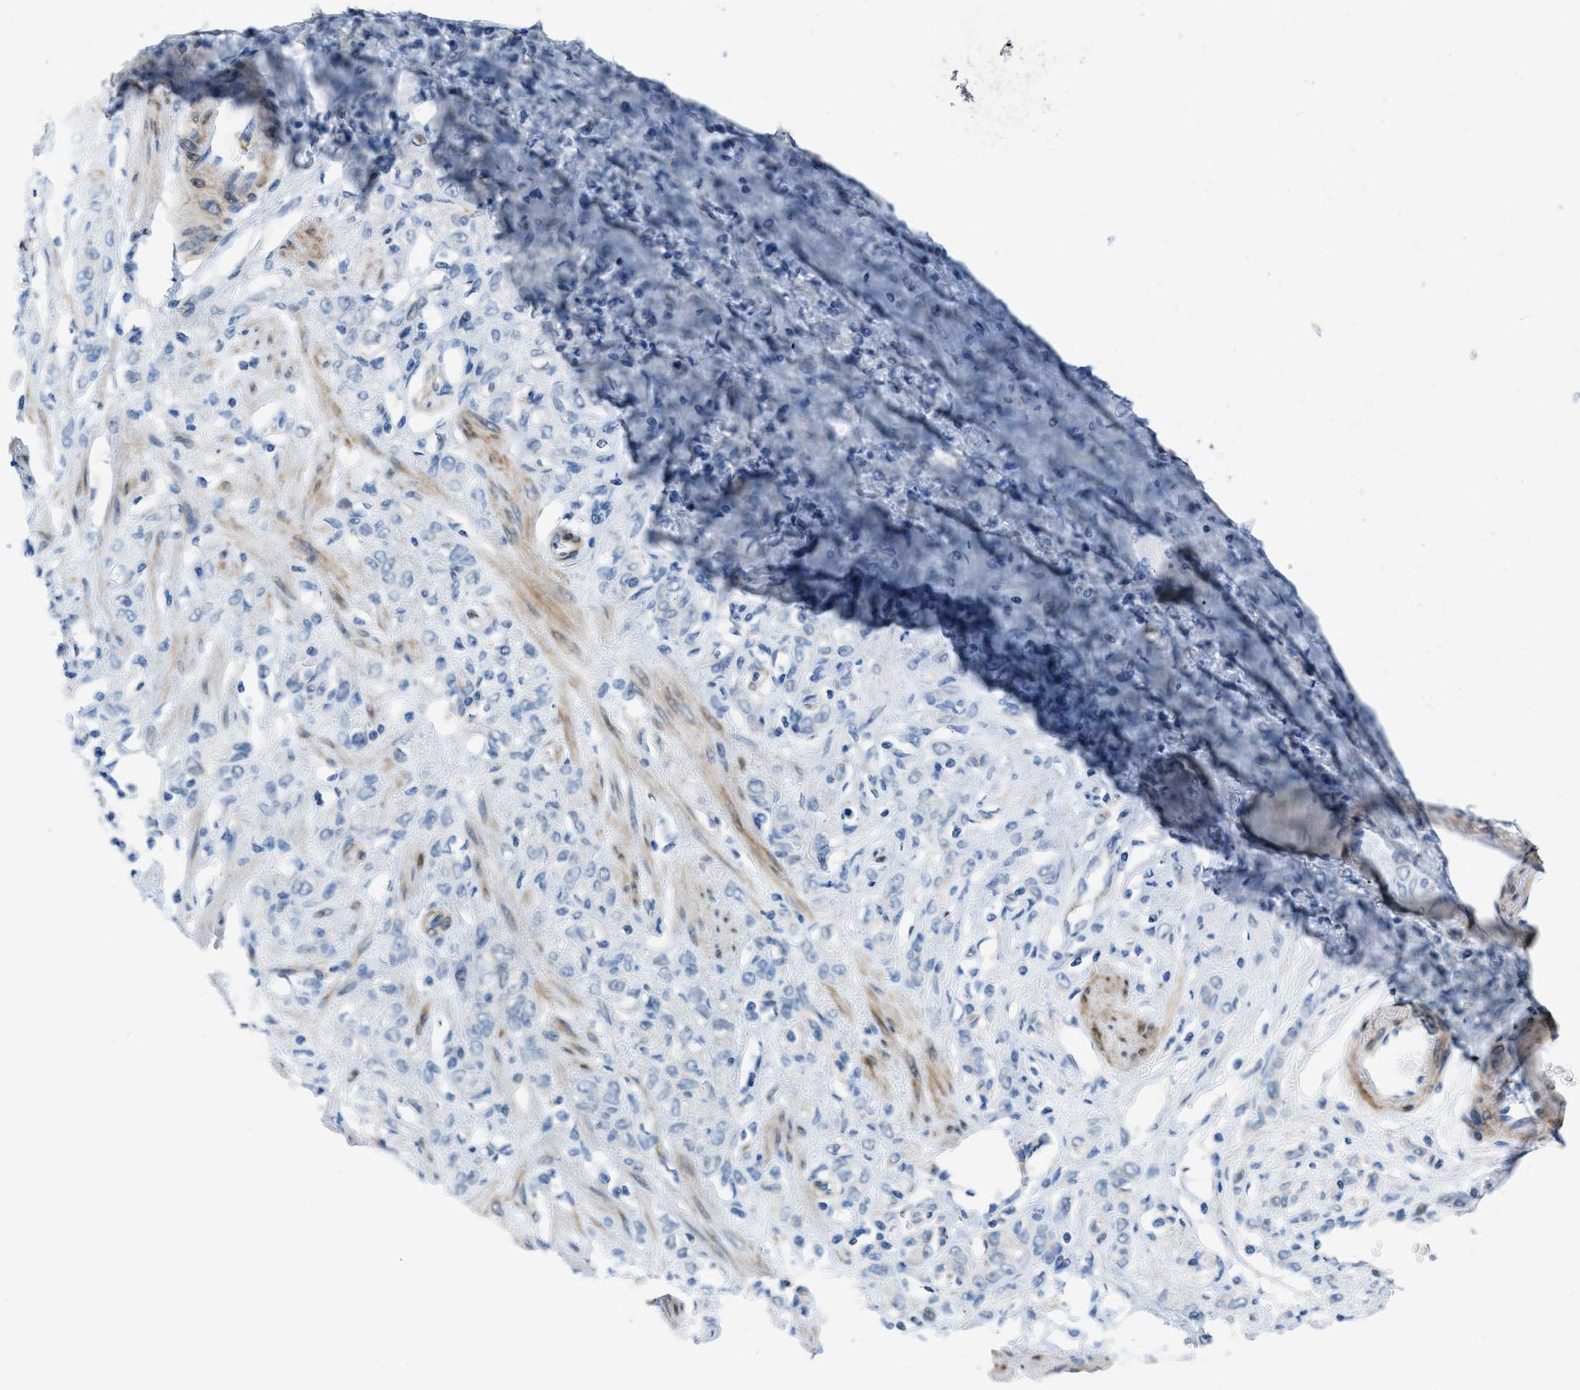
{"staining": {"intensity": "negative", "quantity": "none", "location": "none"}, "tissue": "stomach cancer", "cell_type": "Tumor cells", "image_type": "cancer", "snomed": [{"axis": "morphology", "description": "Normal tissue, NOS"}, {"axis": "morphology", "description": "Adenocarcinoma, NOS"}, {"axis": "topography", "description": "Stomach"}], "caption": "Protein analysis of stomach cancer shows no significant staining in tumor cells.", "gene": "MAPRE2", "patient": {"sex": "male", "age": 82}}